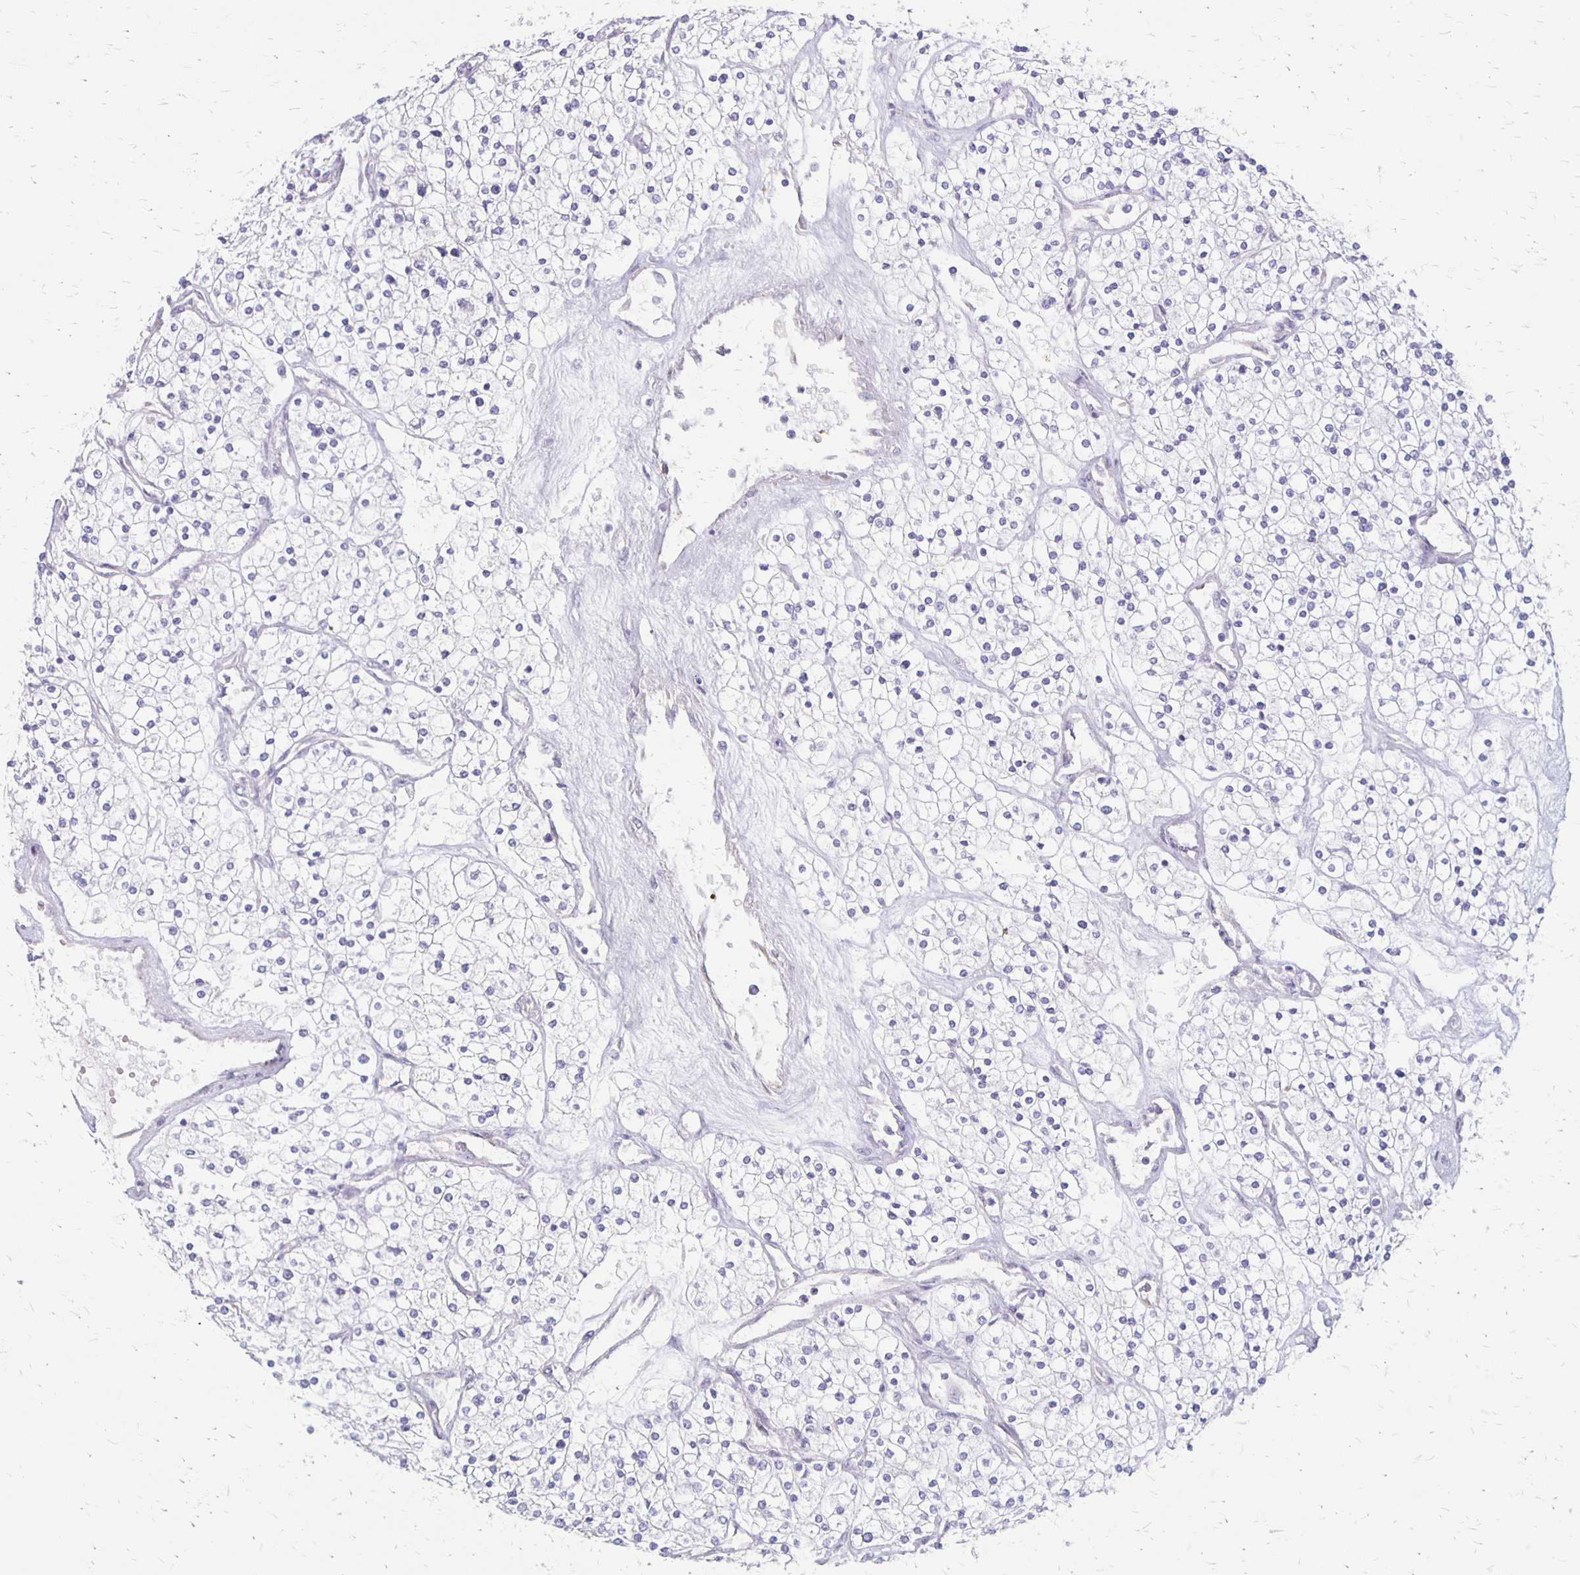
{"staining": {"intensity": "negative", "quantity": "none", "location": "none"}, "tissue": "renal cancer", "cell_type": "Tumor cells", "image_type": "cancer", "snomed": [{"axis": "morphology", "description": "Adenocarcinoma, NOS"}, {"axis": "topography", "description": "Kidney"}], "caption": "Tumor cells are negative for protein expression in human renal adenocarcinoma.", "gene": "HOMER1", "patient": {"sex": "male", "age": 80}}